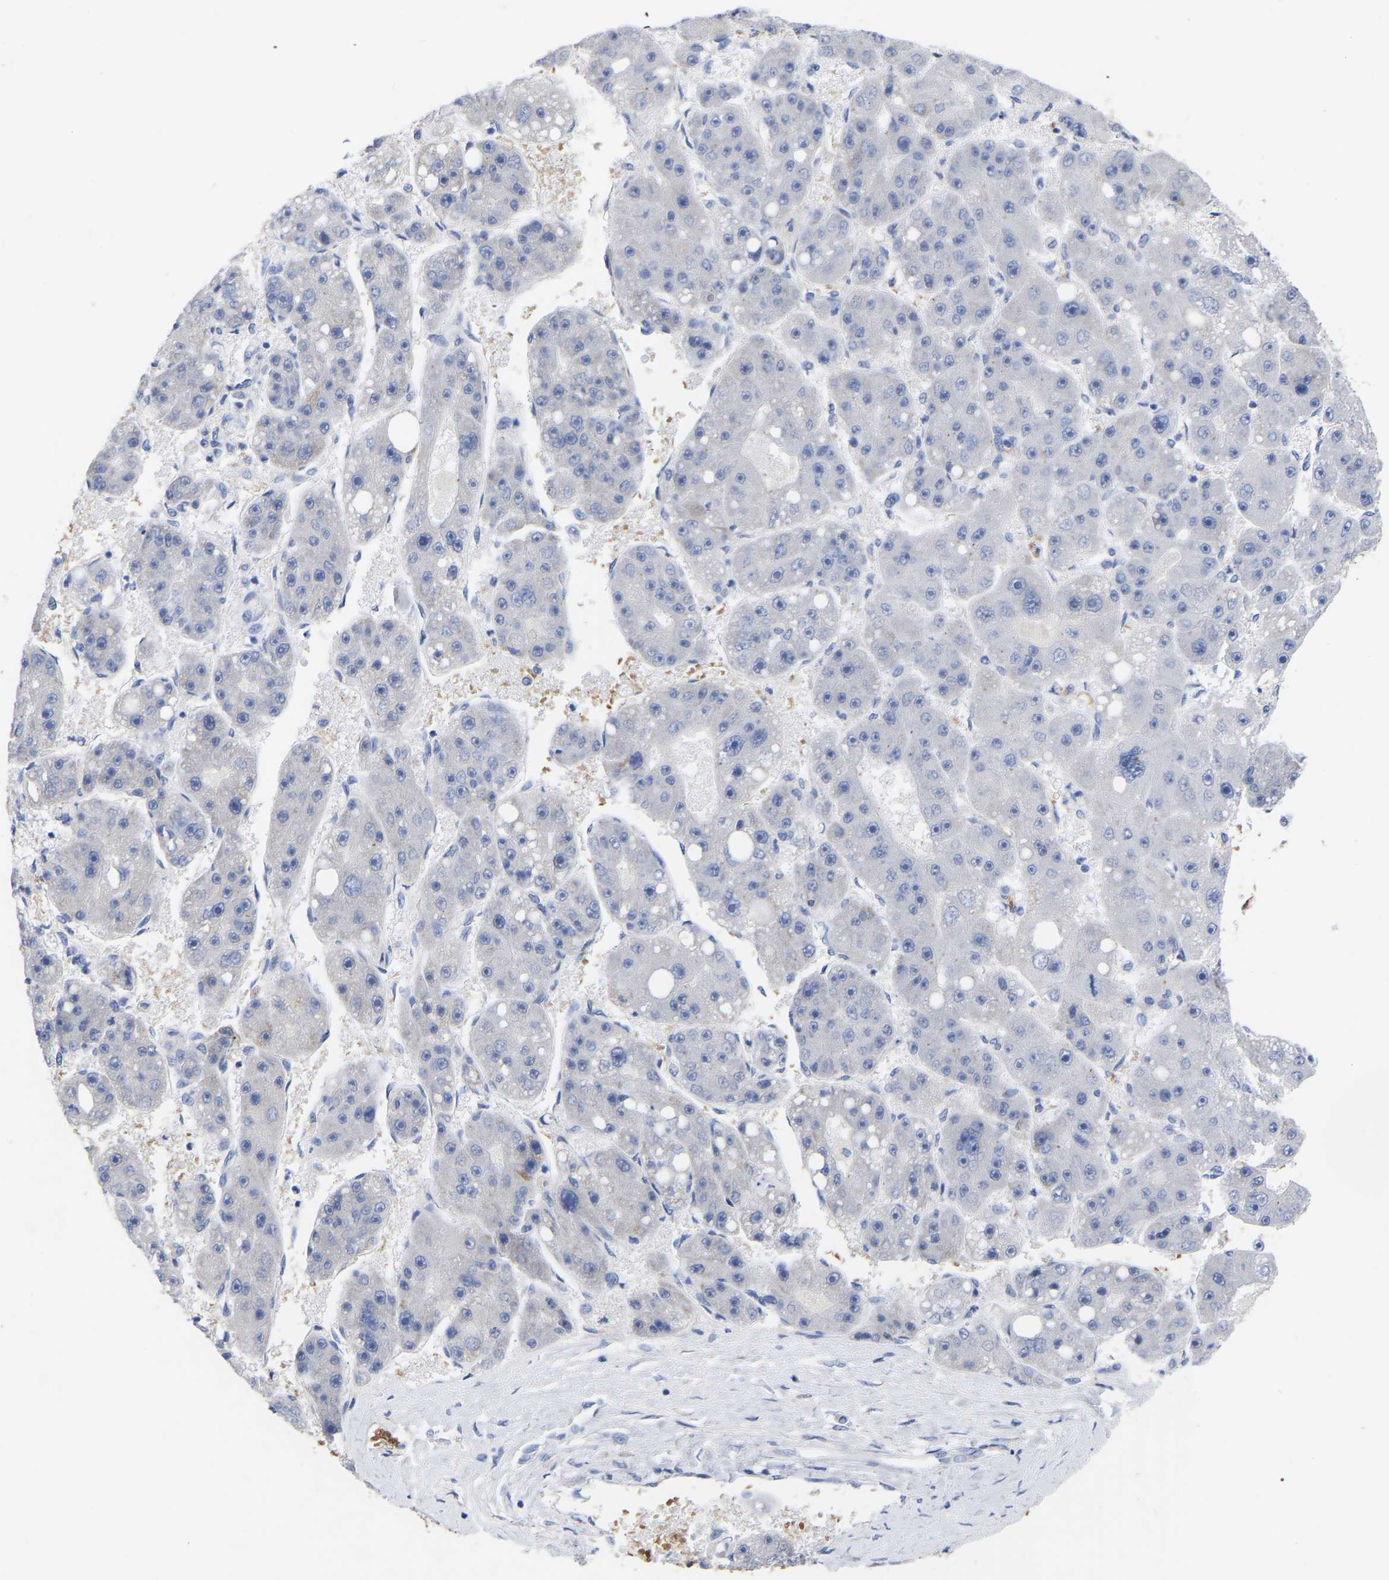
{"staining": {"intensity": "negative", "quantity": "none", "location": "none"}, "tissue": "liver cancer", "cell_type": "Tumor cells", "image_type": "cancer", "snomed": [{"axis": "morphology", "description": "Carcinoma, Hepatocellular, NOS"}, {"axis": "topography", "description": "Liver"}], "caption": "There is no significant positivity in tumor cells of liver cancer.", "gene": "GDF3", "patient": {"sex": "female", "age": 61}}